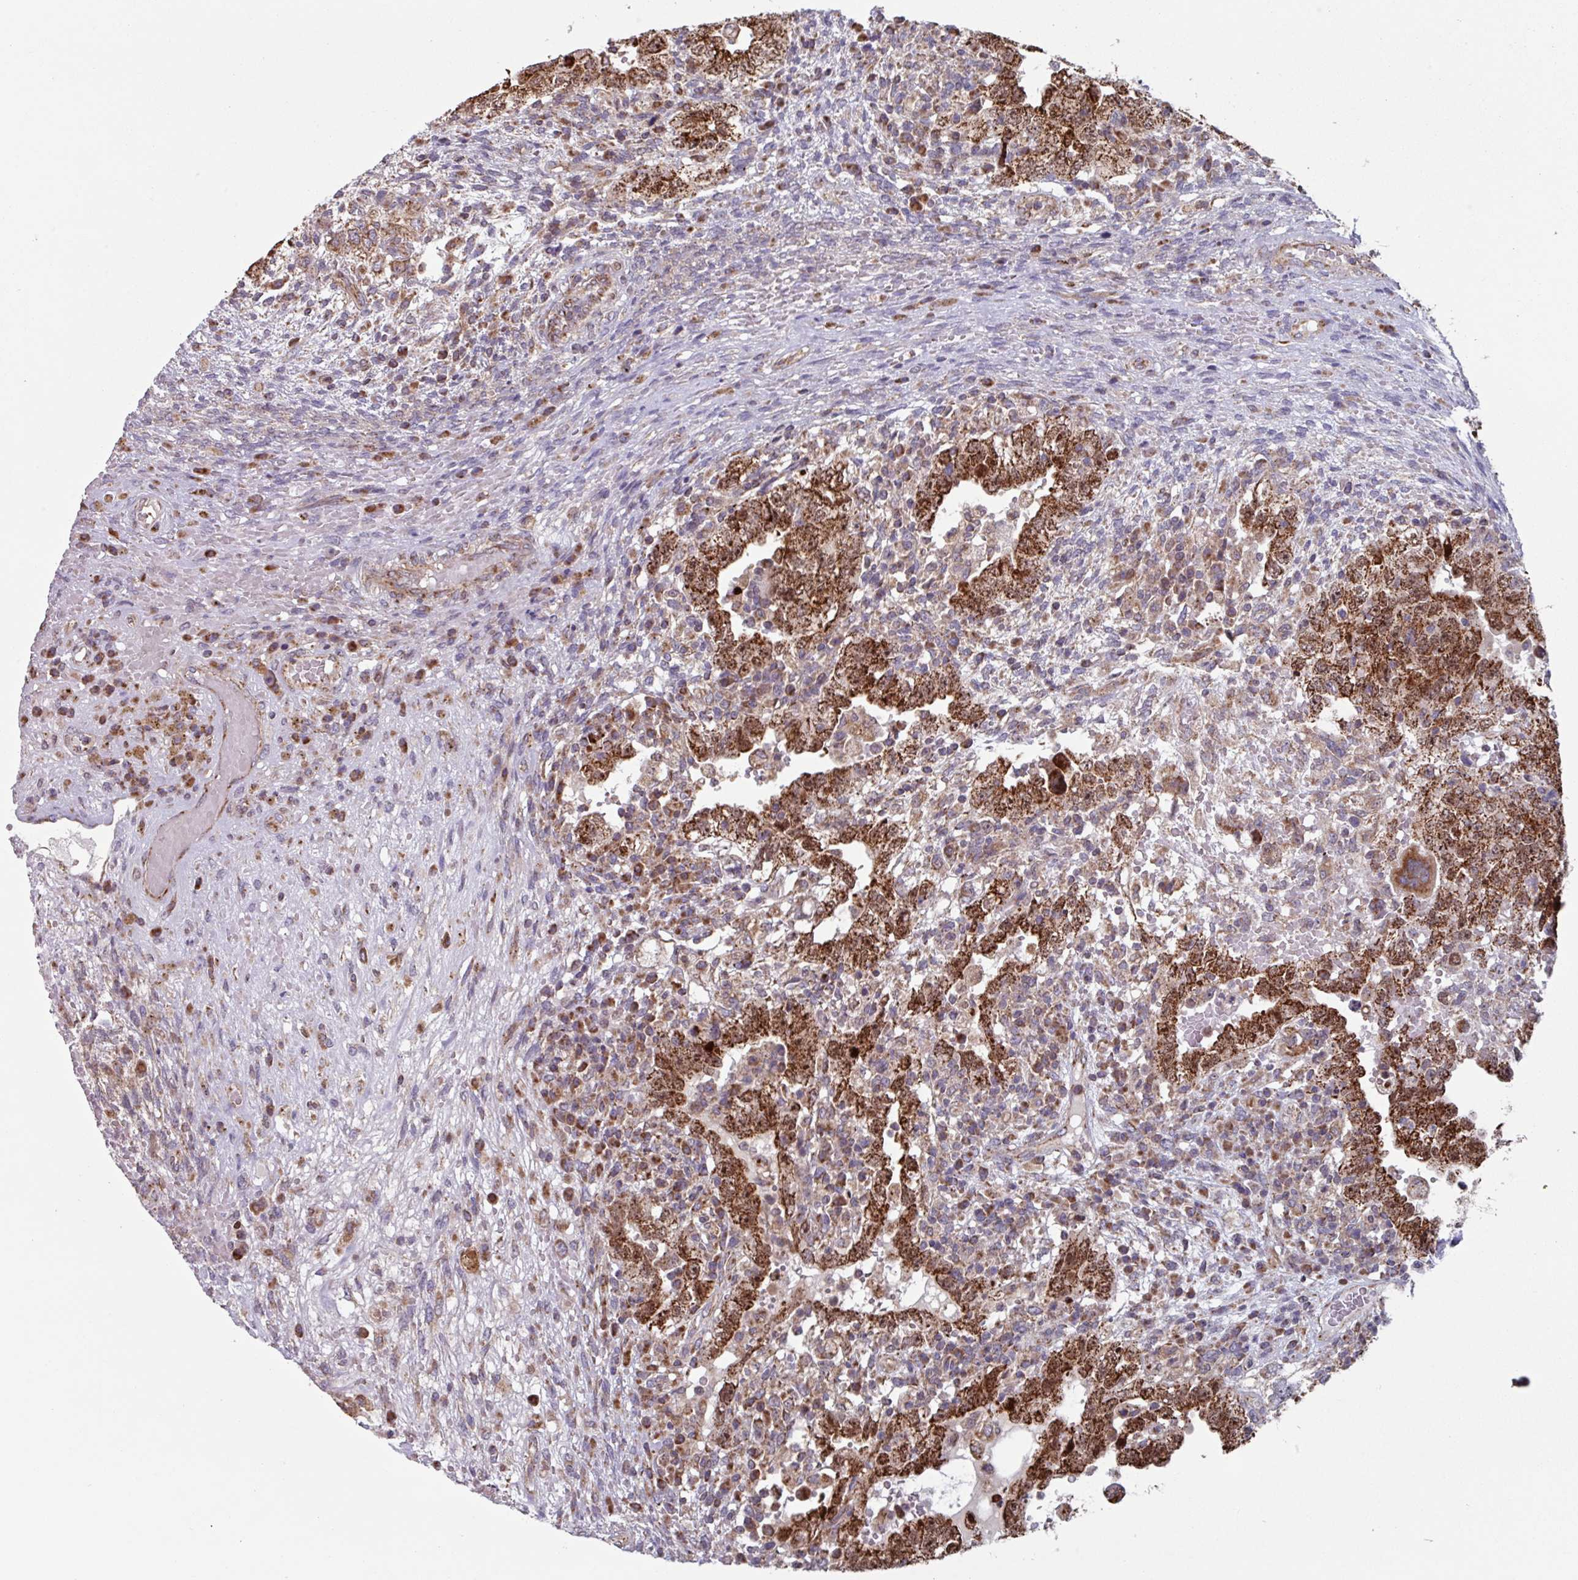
{"staining": {"intensity": "strong", "quantity": ">75%", "location": "cytoplasmic/membranous"}, "tissue": "testis cancer", "cell_type": "Tumor cells", "image_type": "cancer", "snomed": [{"axis": "morphology", "description": "Carcinoma, Embryonal, NOS"}, {"axis": "topography", "description": "Testis"}], "caption": "Strong cytoplasmic/membranous protein positivity is present in approximately >75% of tumor cells in testis cancer (embryonal carcinoma).", "gene": "COX7C", "patient": {"sex": "male", "age": 26}}